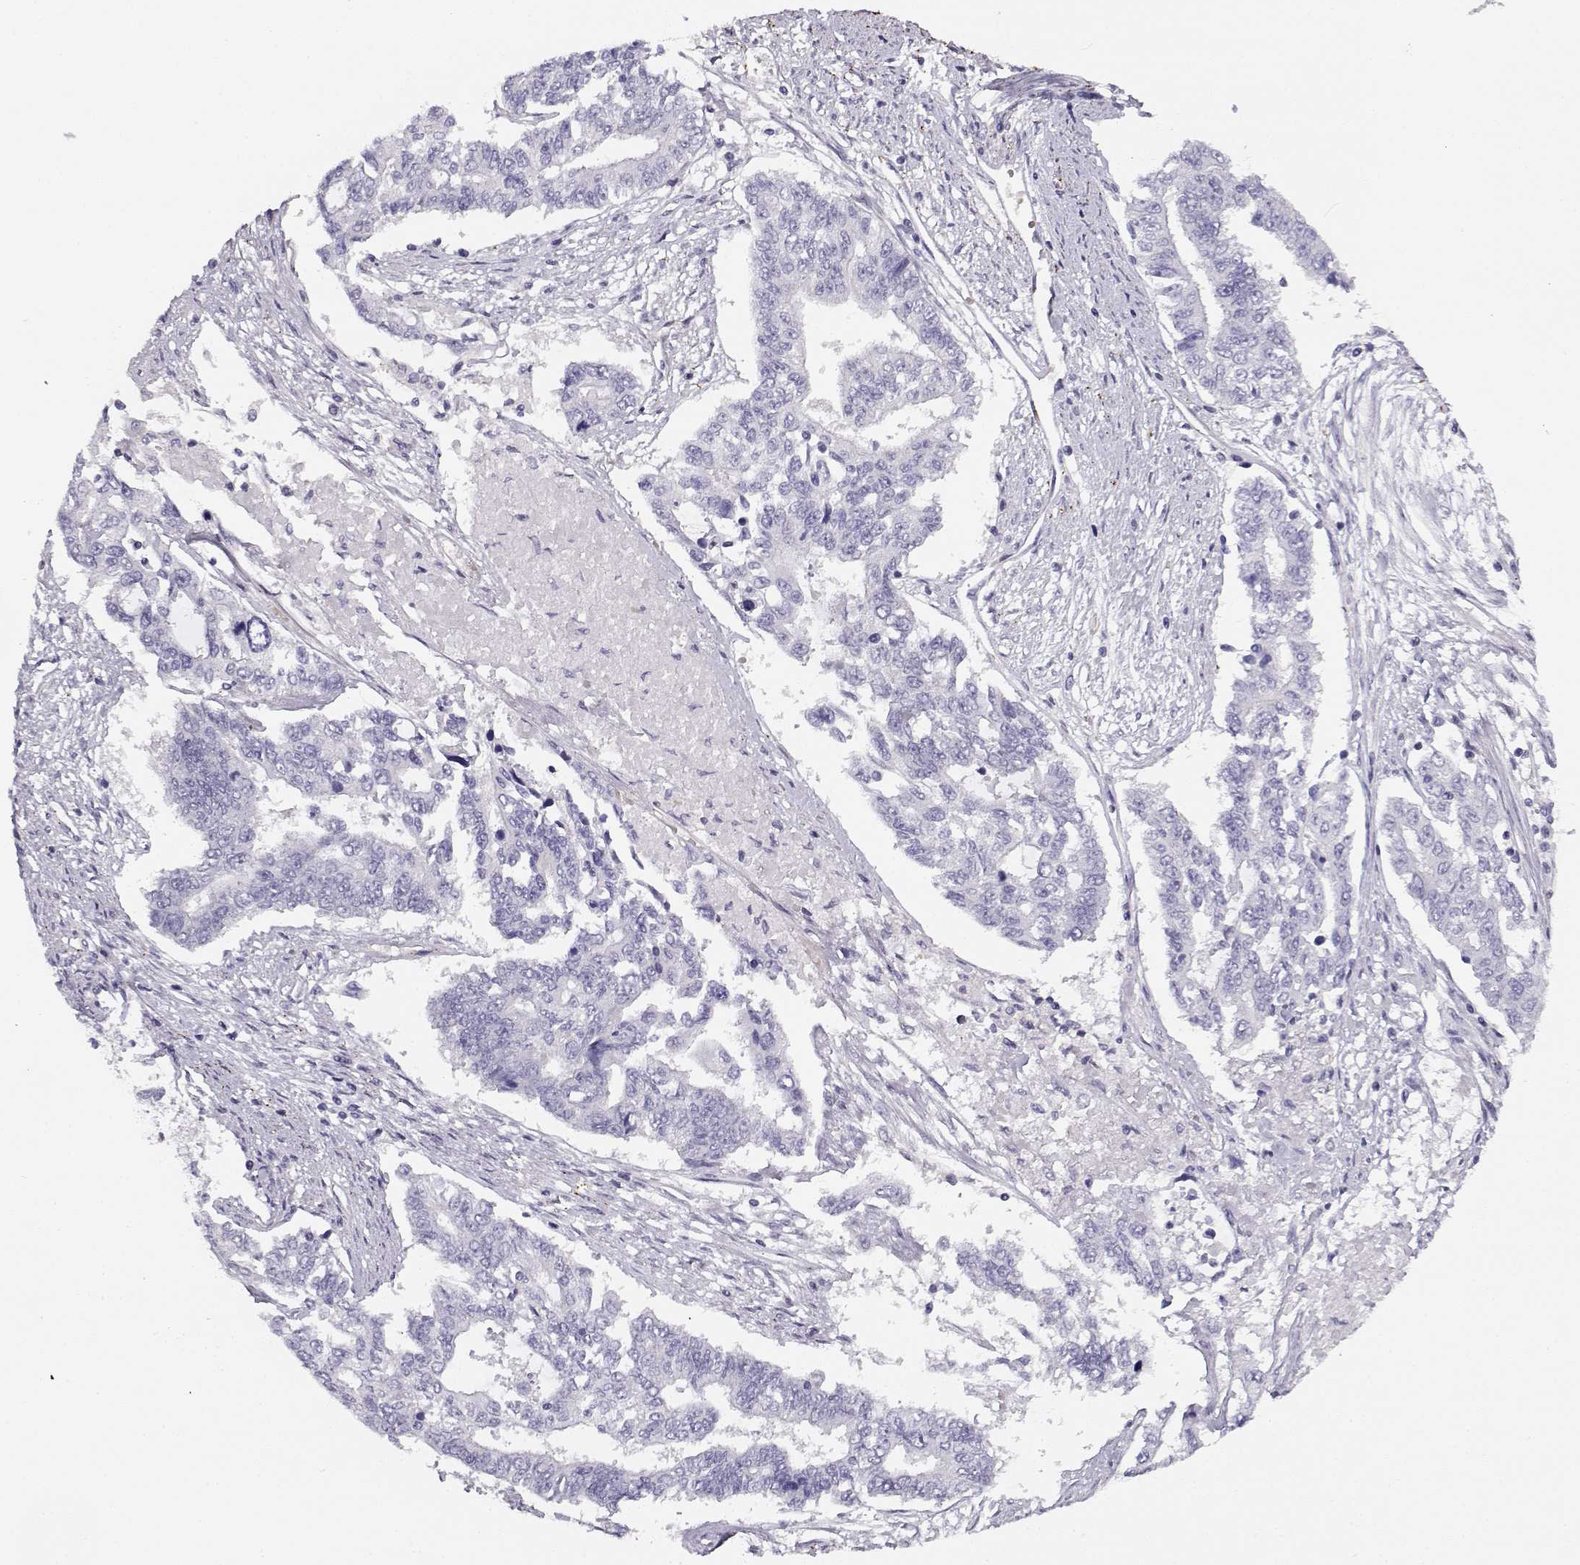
{"staining": {"intensity": "negative", "quantity": "none", "location": "none"}, "tissue": "endometrial cancer", "cell_type": "Tumor cells", "image_type": "cancer", "snomed": [{"axis": "morphology", "description": "Adenocarcinoma, NOS"}, {"axis": "topography", "description": "Uterus"}], "caption": "Immunohistochemical staining of endometrial cancer displays no significant staining in tumor cells.", "gene": "MYO1A", "patient": {"sex": "female", "age": 59}}